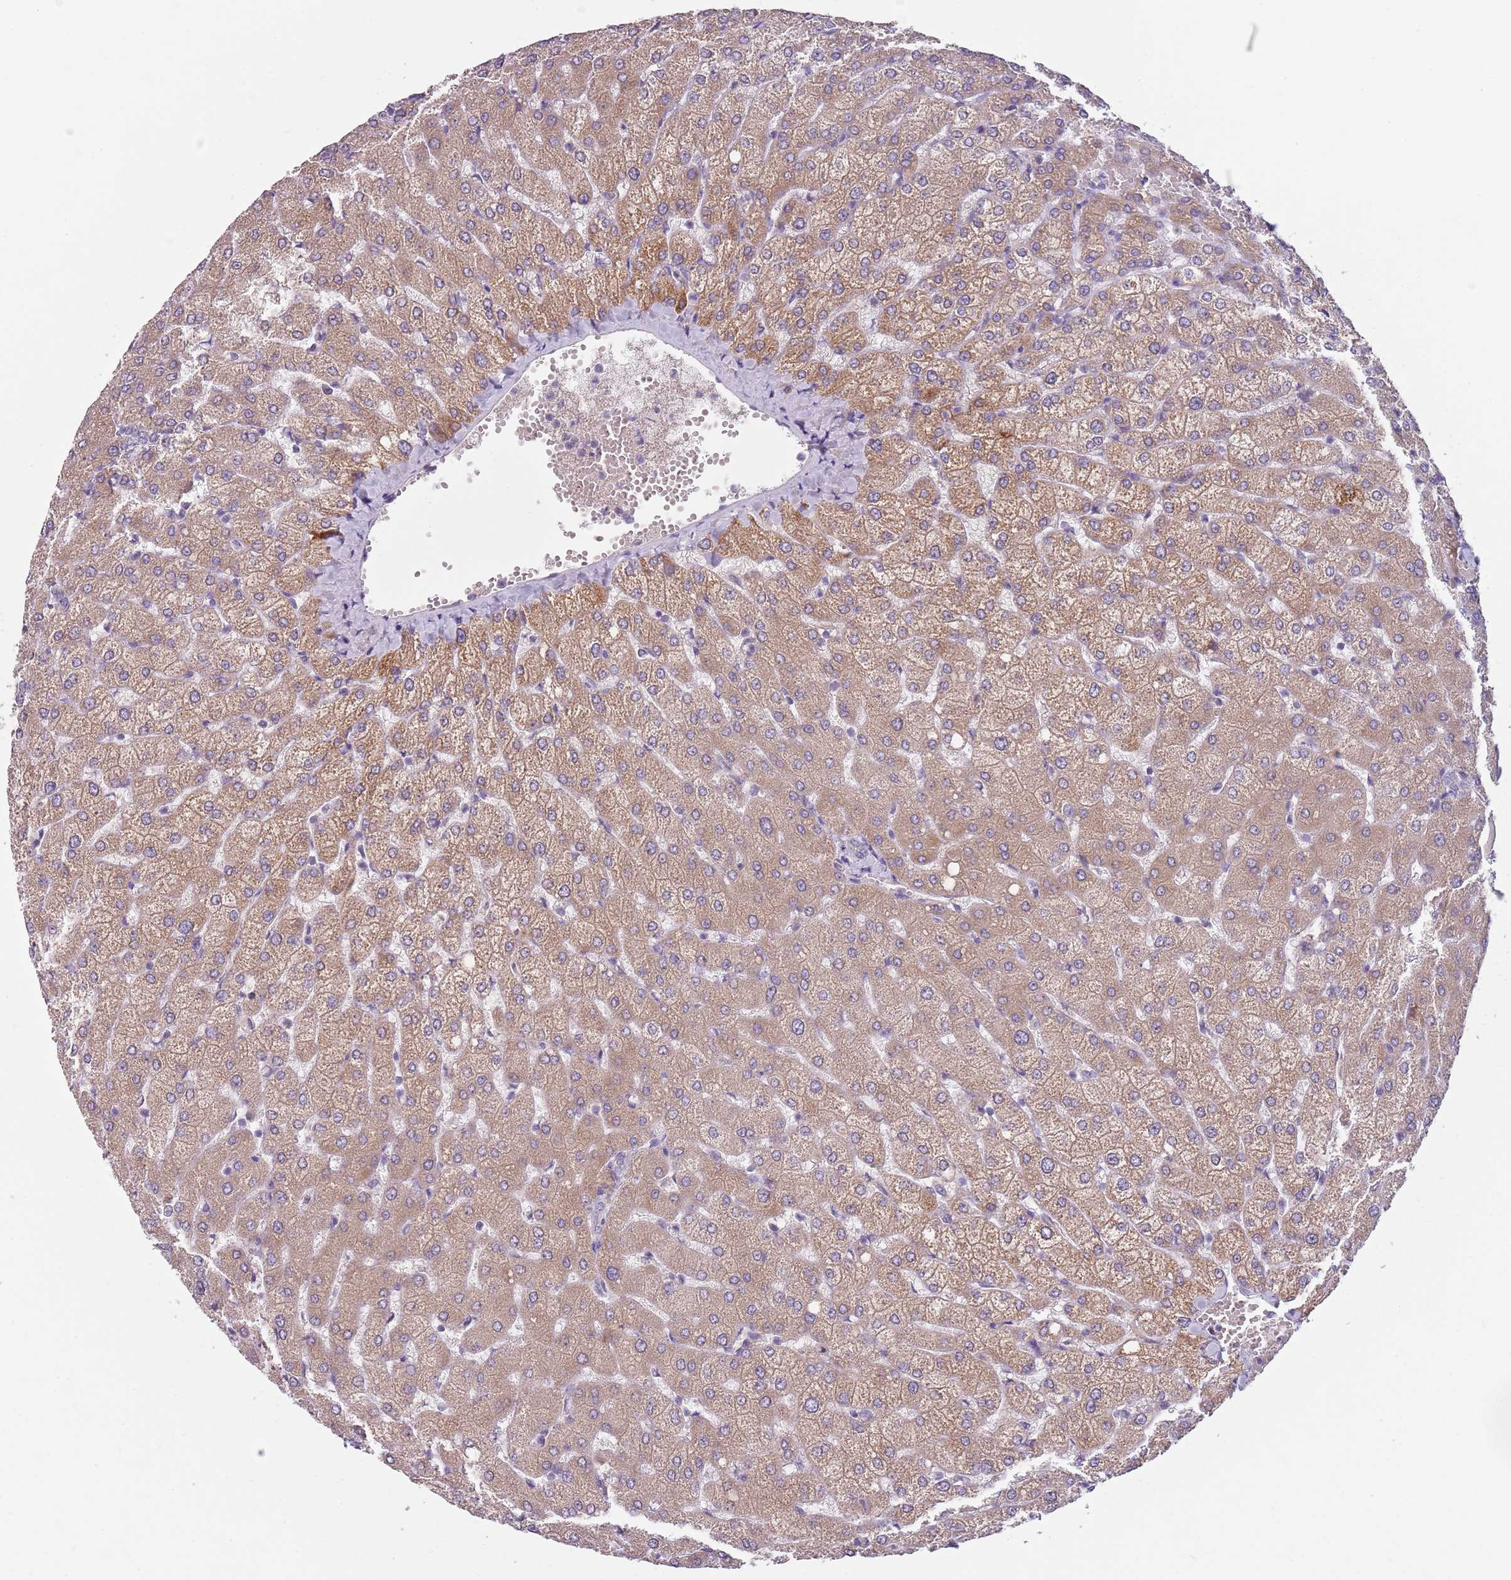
{"staining": {"intensity": "negative", "quantity": "none", "location": "none"}, "tissue": "liver", "cell_type": "Cholangiocytes", "image_type": "normal", "snomed": [{"axis": "morphology", "description": "Normal tissue, NOS"}, {"axis": "topography", "description": "Liver"}], "caption": "This is an IHC histopathology image of unremarkable human liver. There is no staining in cholangiocytes.", "gene": "ZNF583", "patient": {"sex": "female", "age": 54}}